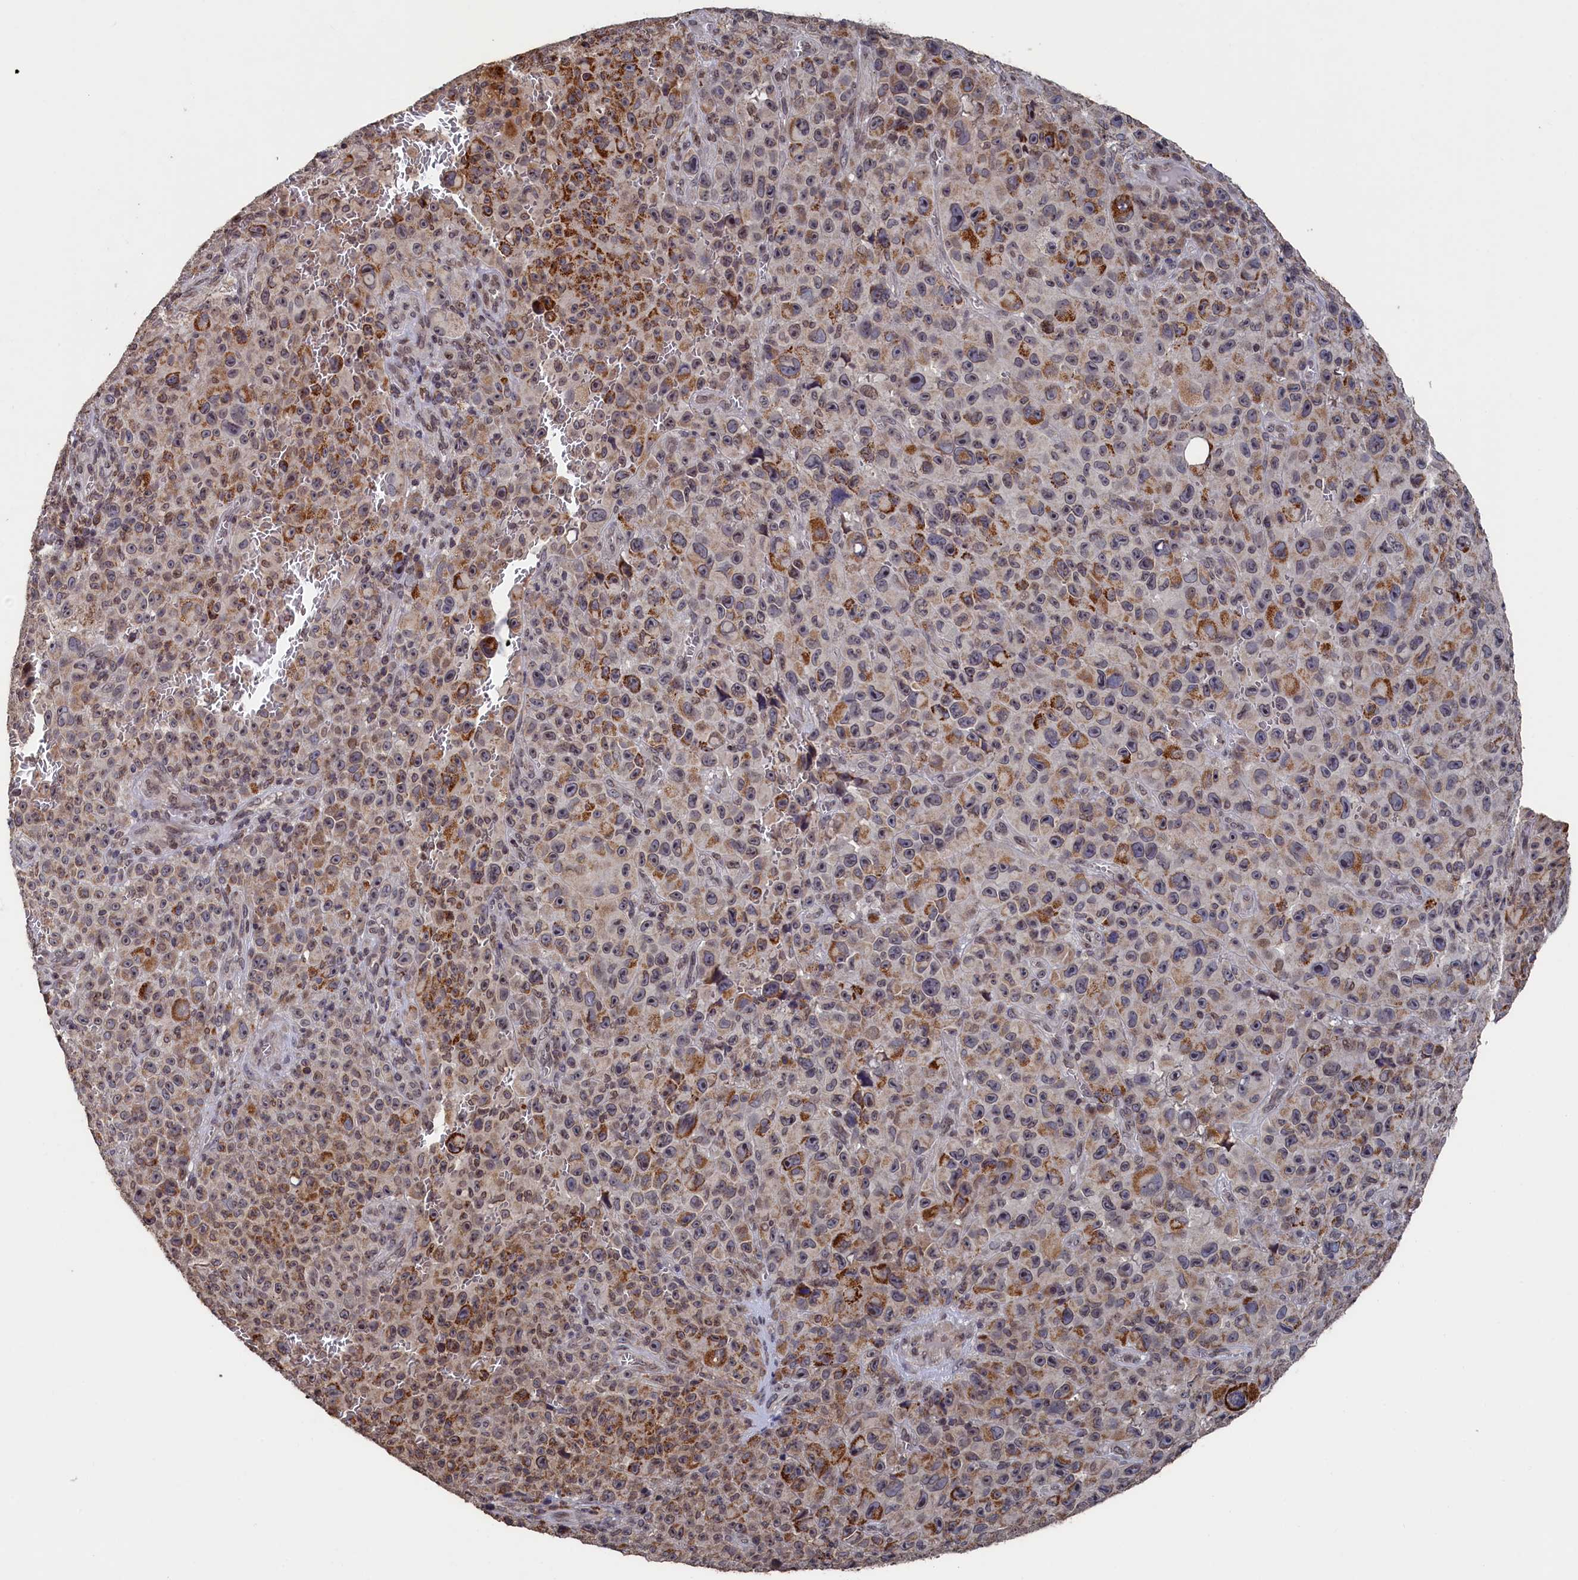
{"staining": {"intensity": "moderate", "quantity": "25%-75%", "location": "cytoplasmic/membranous"}, "tissue": "melanoma", "cell_type": "Tumor cells", "image_type": "cancer", "snomed": [{"axis": "morphology", "description": "Malignant melanoma, NOS"}, {"axis": "topography", "description": "Skin"}], "caption": "Immunohistochemistry image of neoplastic tissue: human malignant melanoma stained using immunohistochemistry shows medium levels of moderate protein expression localized specifically in the cytoplasmic/membranous of tumor cells, appearing as a cytoplasmic/membranous brown color.", "gene": "ANKEF1", "patient": {"sex": "female", "age": 82}}